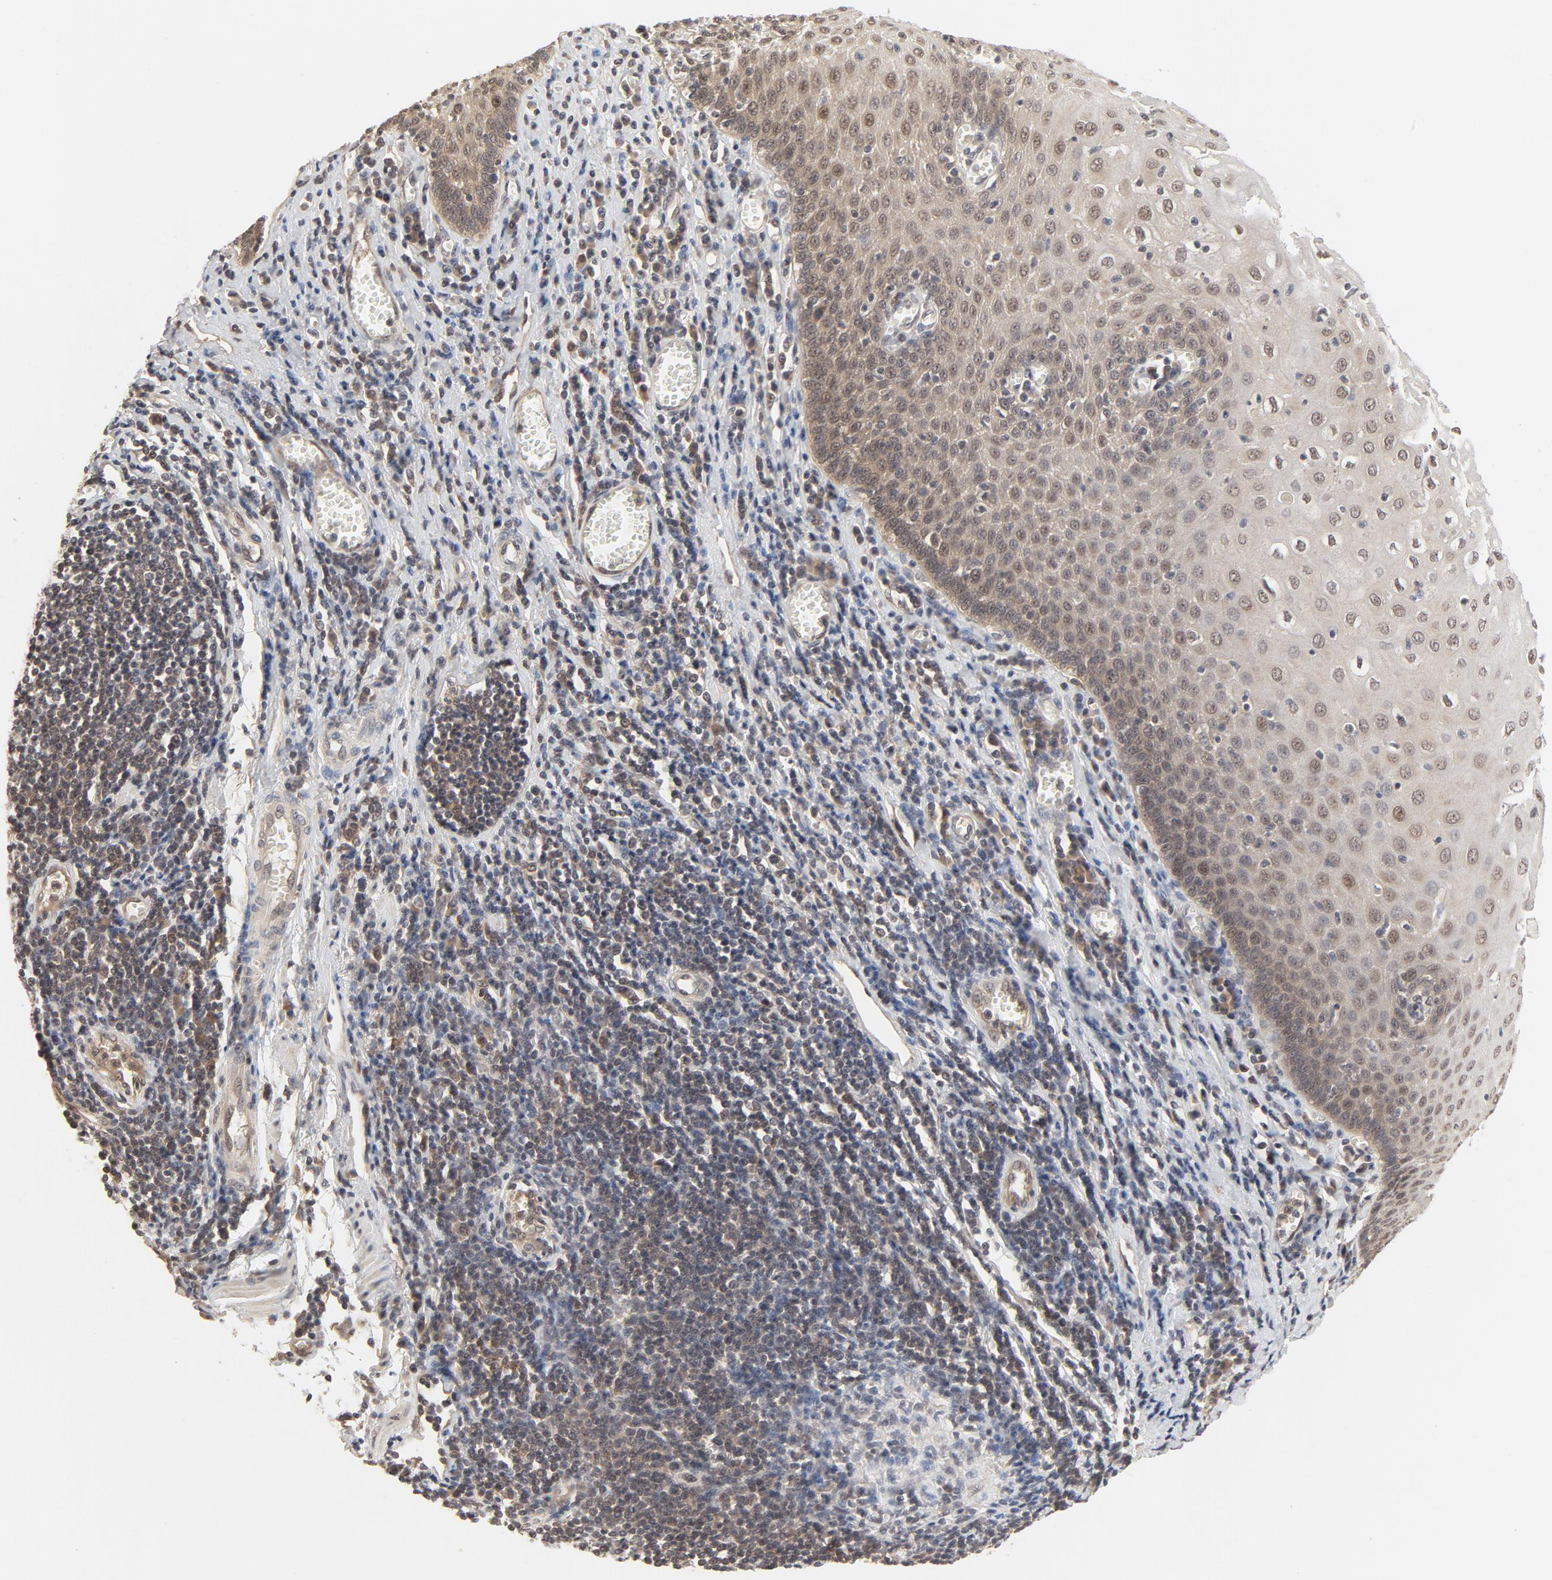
{"staining": {"intensity": "moderate", "quantity": "25%-75%", "location": "cytoplasmic/membranous,nuclear"}, "tissue": "esophagus", "cell_type": "Squamous epithelial cells", "image_type": "normal", "snomed": [{"axis": "morphology", "description": "Normal tissue, NOS"}, {"axis": "morphology", "description": "Squamous cell carcinoma, NOS"}, {"axis": "topography", "description": "Esophagus"}], "caption": "Squamous epithelial cells reveal moderate cytoplasmic/membranous,nuclear staining in approximately 25%-75% of cells in benign esophagus.", "gene": "NEDD8", "patient": {"sex": "male", "age": 65}}